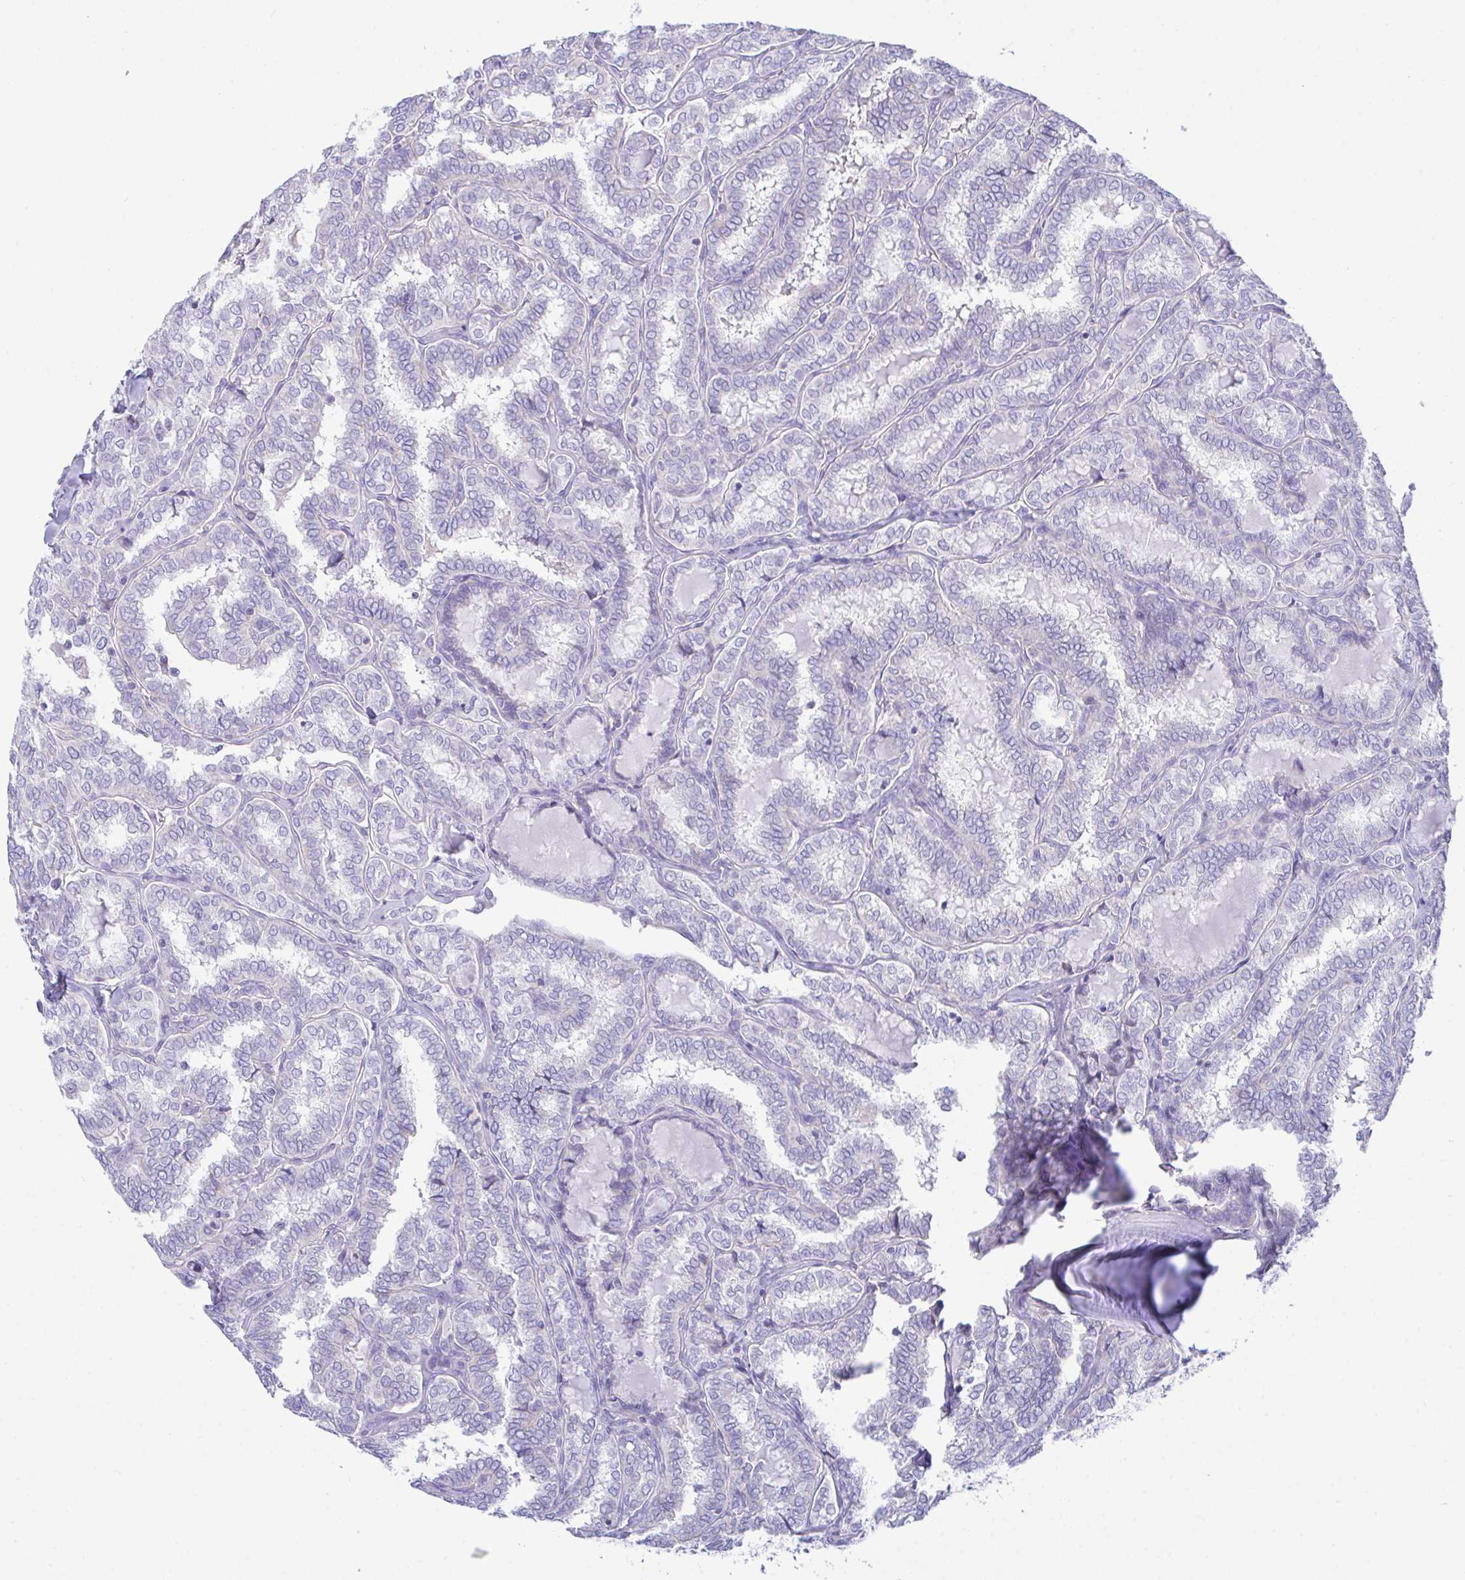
{"staining": {"intensity": "negative", "quantity": "none", "location": "none"}, "tissue": "thyroid cancer", "cell_type": "Tumor cells", "image_type": "cancer", "snomed": [{"axis": "morphology", "description": "Papillary adenocarcinoma, NOS"}, {"axis": "topography", "description": "Thyroid gland"}], "caption": "A micrograph of thyroid papillary adenocarcinoma stained for a protein demonstrates no brown staining in tumor cells.", "gene": "NLRP8", "patient": {"sex": "female", "age": 30}}